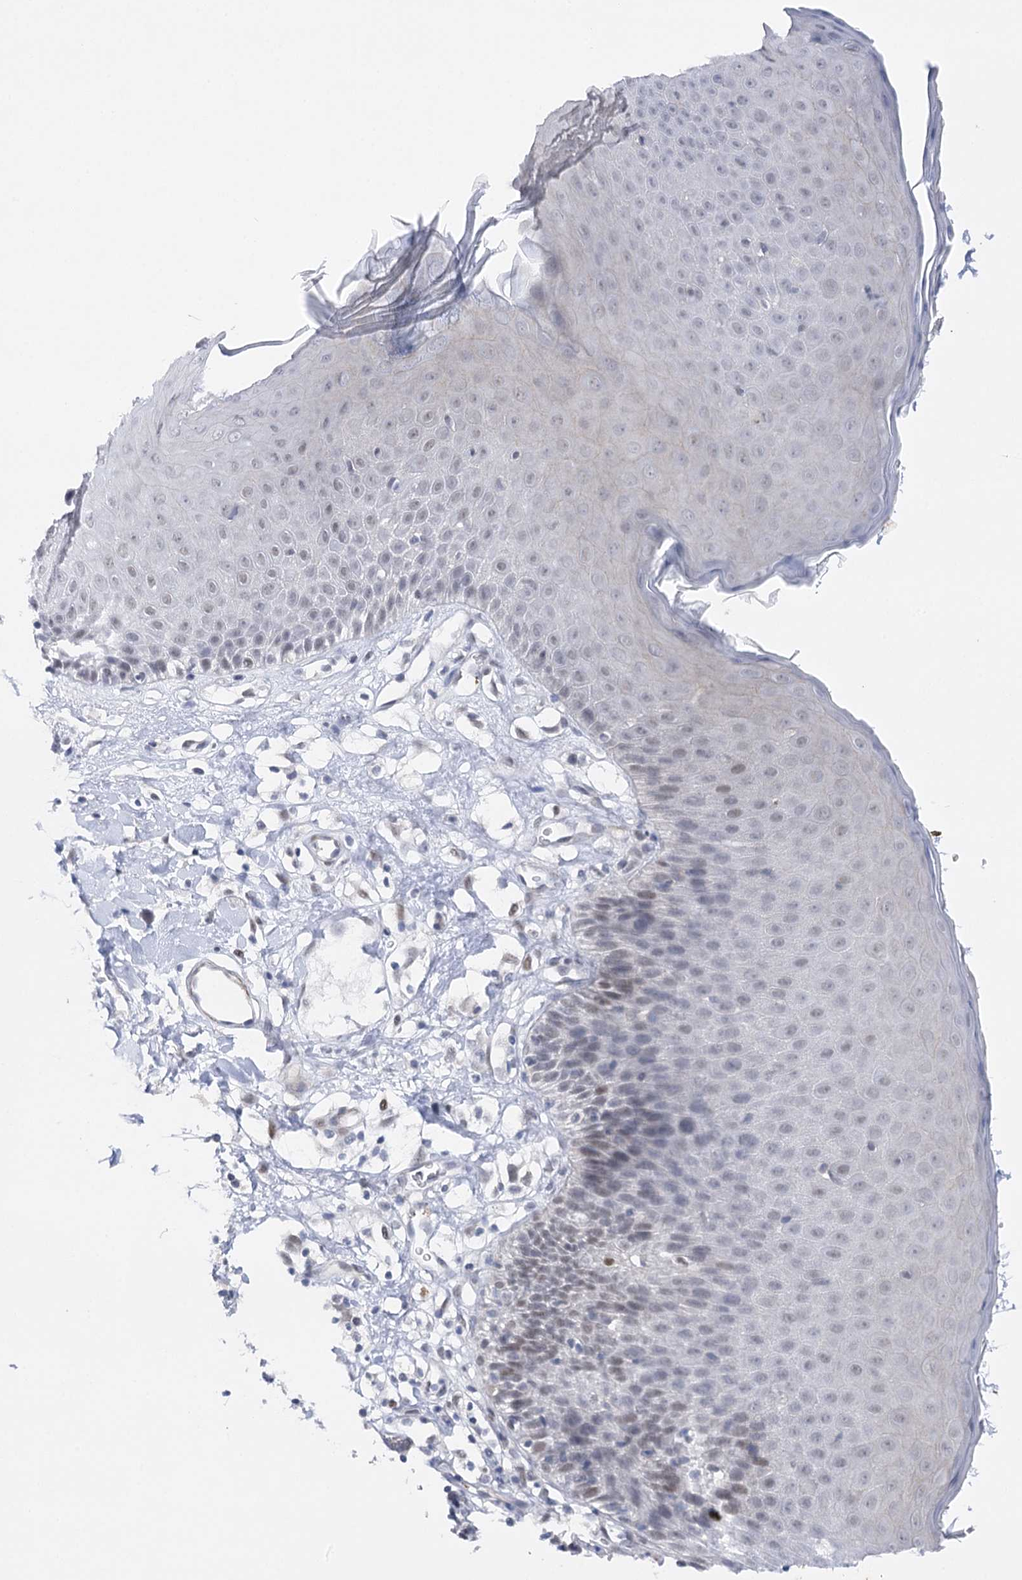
{"staining": {"intensity": "moderate", "quantity": "<25%", "location": "cytoplasmic/membranous"}, "tissue": "skin", "cell_type": "Epidermal cells", "image_type": "normal", "snomed": [{"axis": "morphology", "description": "Normal tissue, NOS"}, {"axis": "topography", "description": "Vulva"}], "caption": "A low amount of moderate cytoplasmic/membranous expression is seen in approximately <25% of epidermal cells in benign skin.", "gene": "AGXT2", "patient": {"sex": "female", "age": 68}}